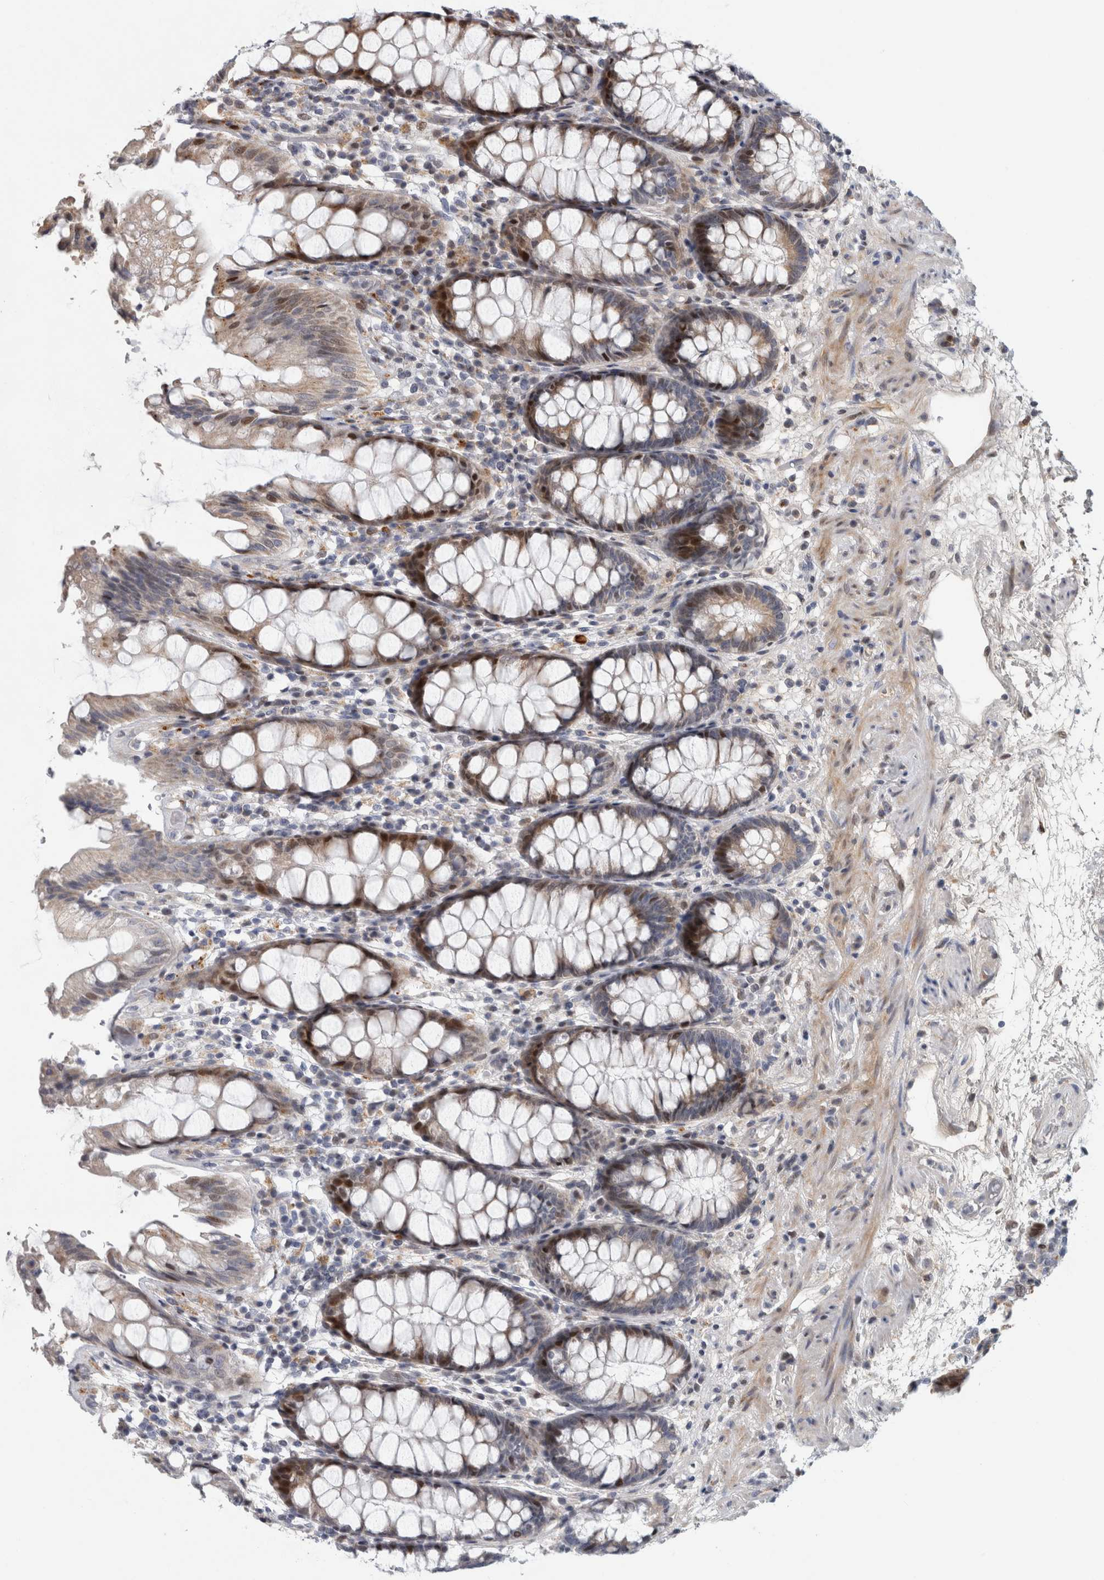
{"staining": {"intensity": "strong", "quantity": ">75%", "location": "cytoplasmic/membranous,nuclear"}, "tissue": "rectum", "cell_type": "Glandular cells", "image_type": "normal", "snomed": [{"axis": "morphology", "description": "Normal tissue, NOS"}, {"axis": "topography", "description": "Rectum"}], "caption": "Glandular cells display high levels of strong cytoplasmic/membranous,nuclear positivity in about >75% of cells in benign human rectum.", "gene": "RBM48", "patient": {"sex": "male", "age": 64}}